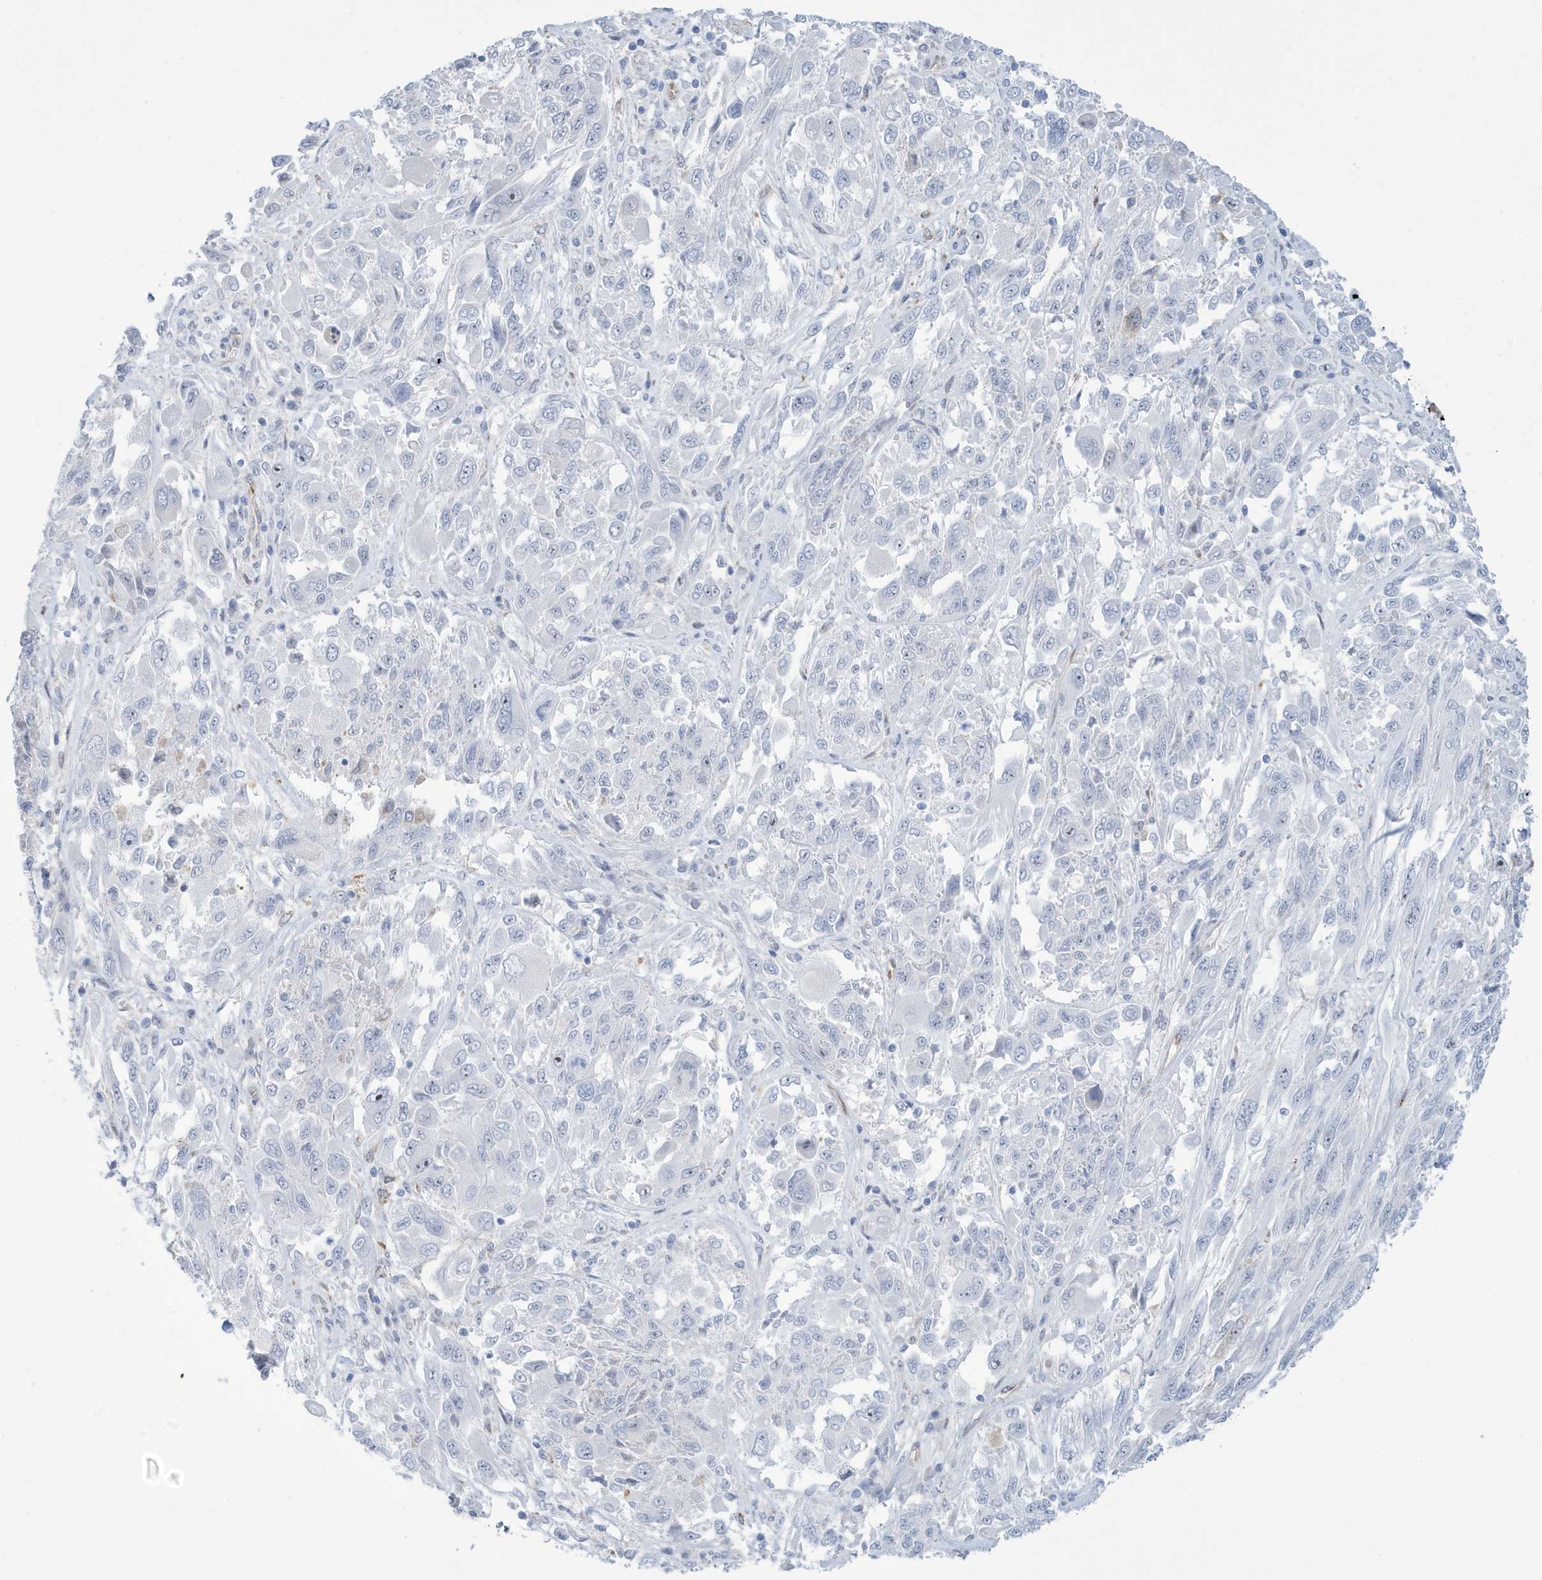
{"staining": {"intensity": "negative", "quantity": "none", "location": "none"}, "tissue": "melanoma", "cell_type": "Tumor cells", "image_type": "cancer", "snomed": [{"axis": "morphology", "description": "Malignant melanoma, NOS"}, {"axis": "topography", "description": "Skin"}], "caption": "The image shows no staining of tumor cells in malignant melanoma.", "gene": "SEMA3F", "patient": {"sex": "female", "age": 91}}